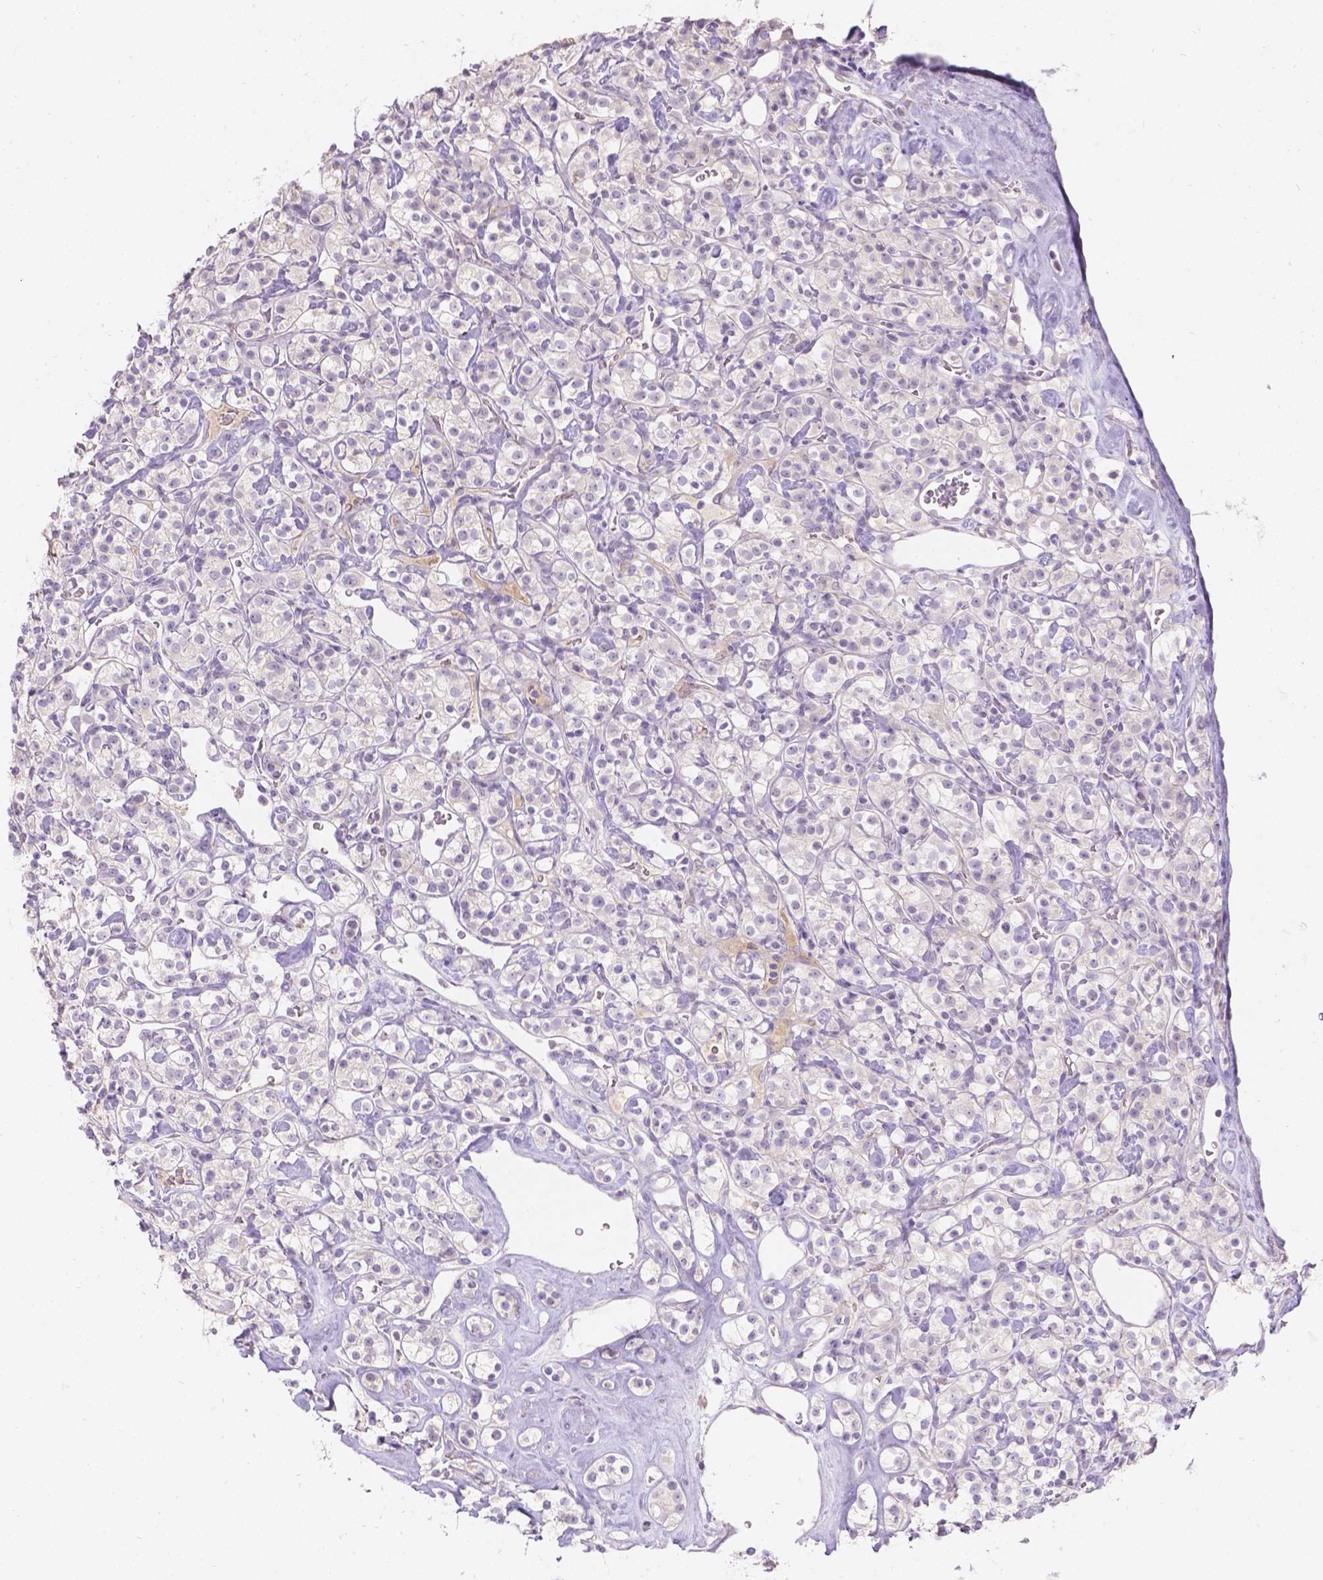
{"staining": {"intensity": "negative", "quantity": "none", "location": "none"}, "tissue": "renal cancer", "cell_type": "Tumor cells", "image_type": "cancer", "snomed": [{"axis": "morphology", "description": "Adenocarcinoma, NOS"}, {"axis": "topography", "description": "Kidney"}], "caption": "Tumor cells are negative for protein expression in human adenocarcinoma (renal).", "gene": "DCAF4L1", "patient": {"sex": "male", "age": 77}}